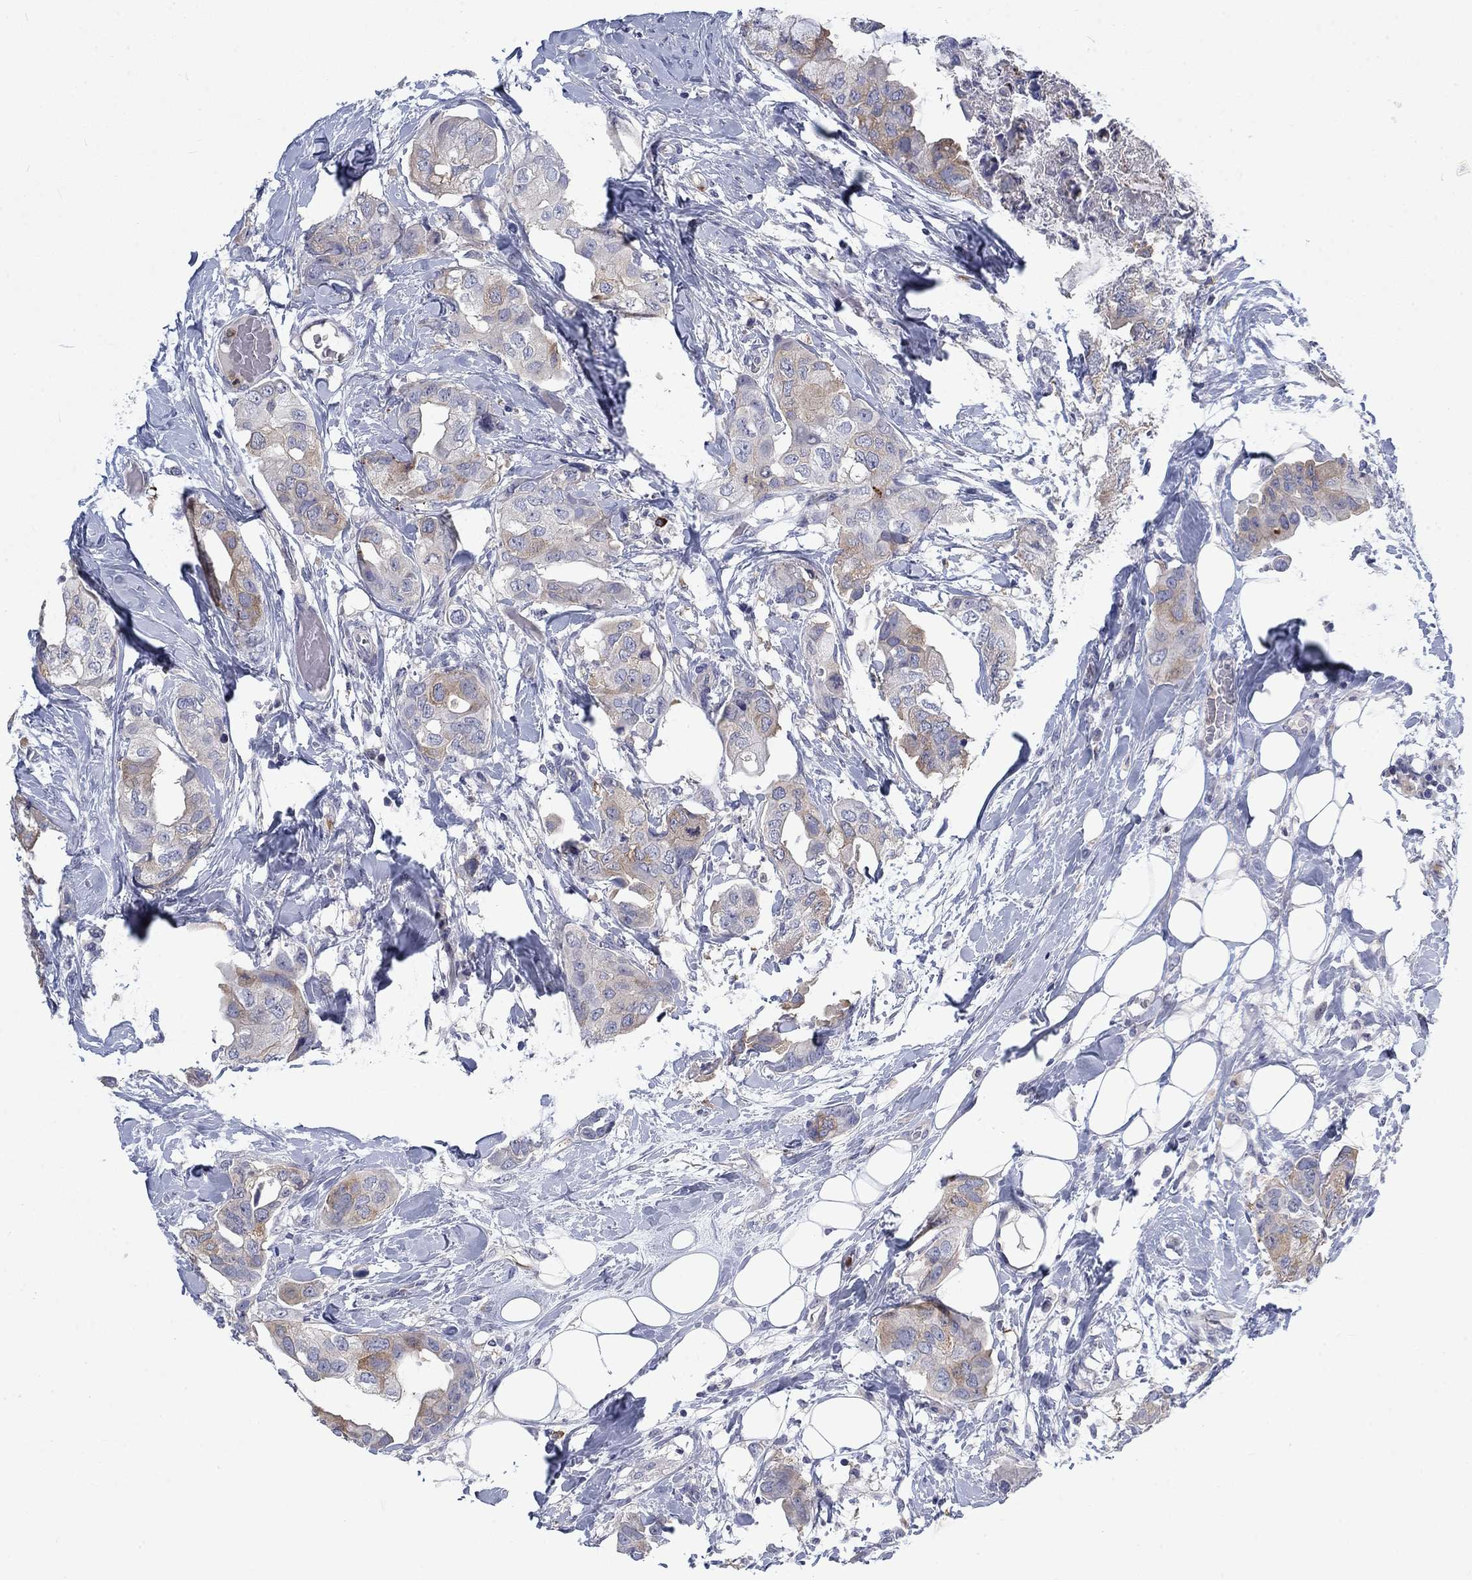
{"staining": {"intensity": "moderate", "quantity": "25%-75%", "location": "cytoplasmic/membranous"}, "tissue": "breast cancer", "cell_type": "Tumor cells", "image_type": "cancer", "snomed": [{"axis": "morphology", "description": "Normal tissue, NOS"}, {"axis": "morphology", "description": "Duct carcinoma"}, {"axis": "topography", "description": "Breast"}], "caption": "Tumor cells reveal medium levels of moderate cytoplasmic/membranous staining in about 25%-75% of cells in human breast cancer.", "gene": "KIF15", "patient": {"sex": "female", "age": 40}}